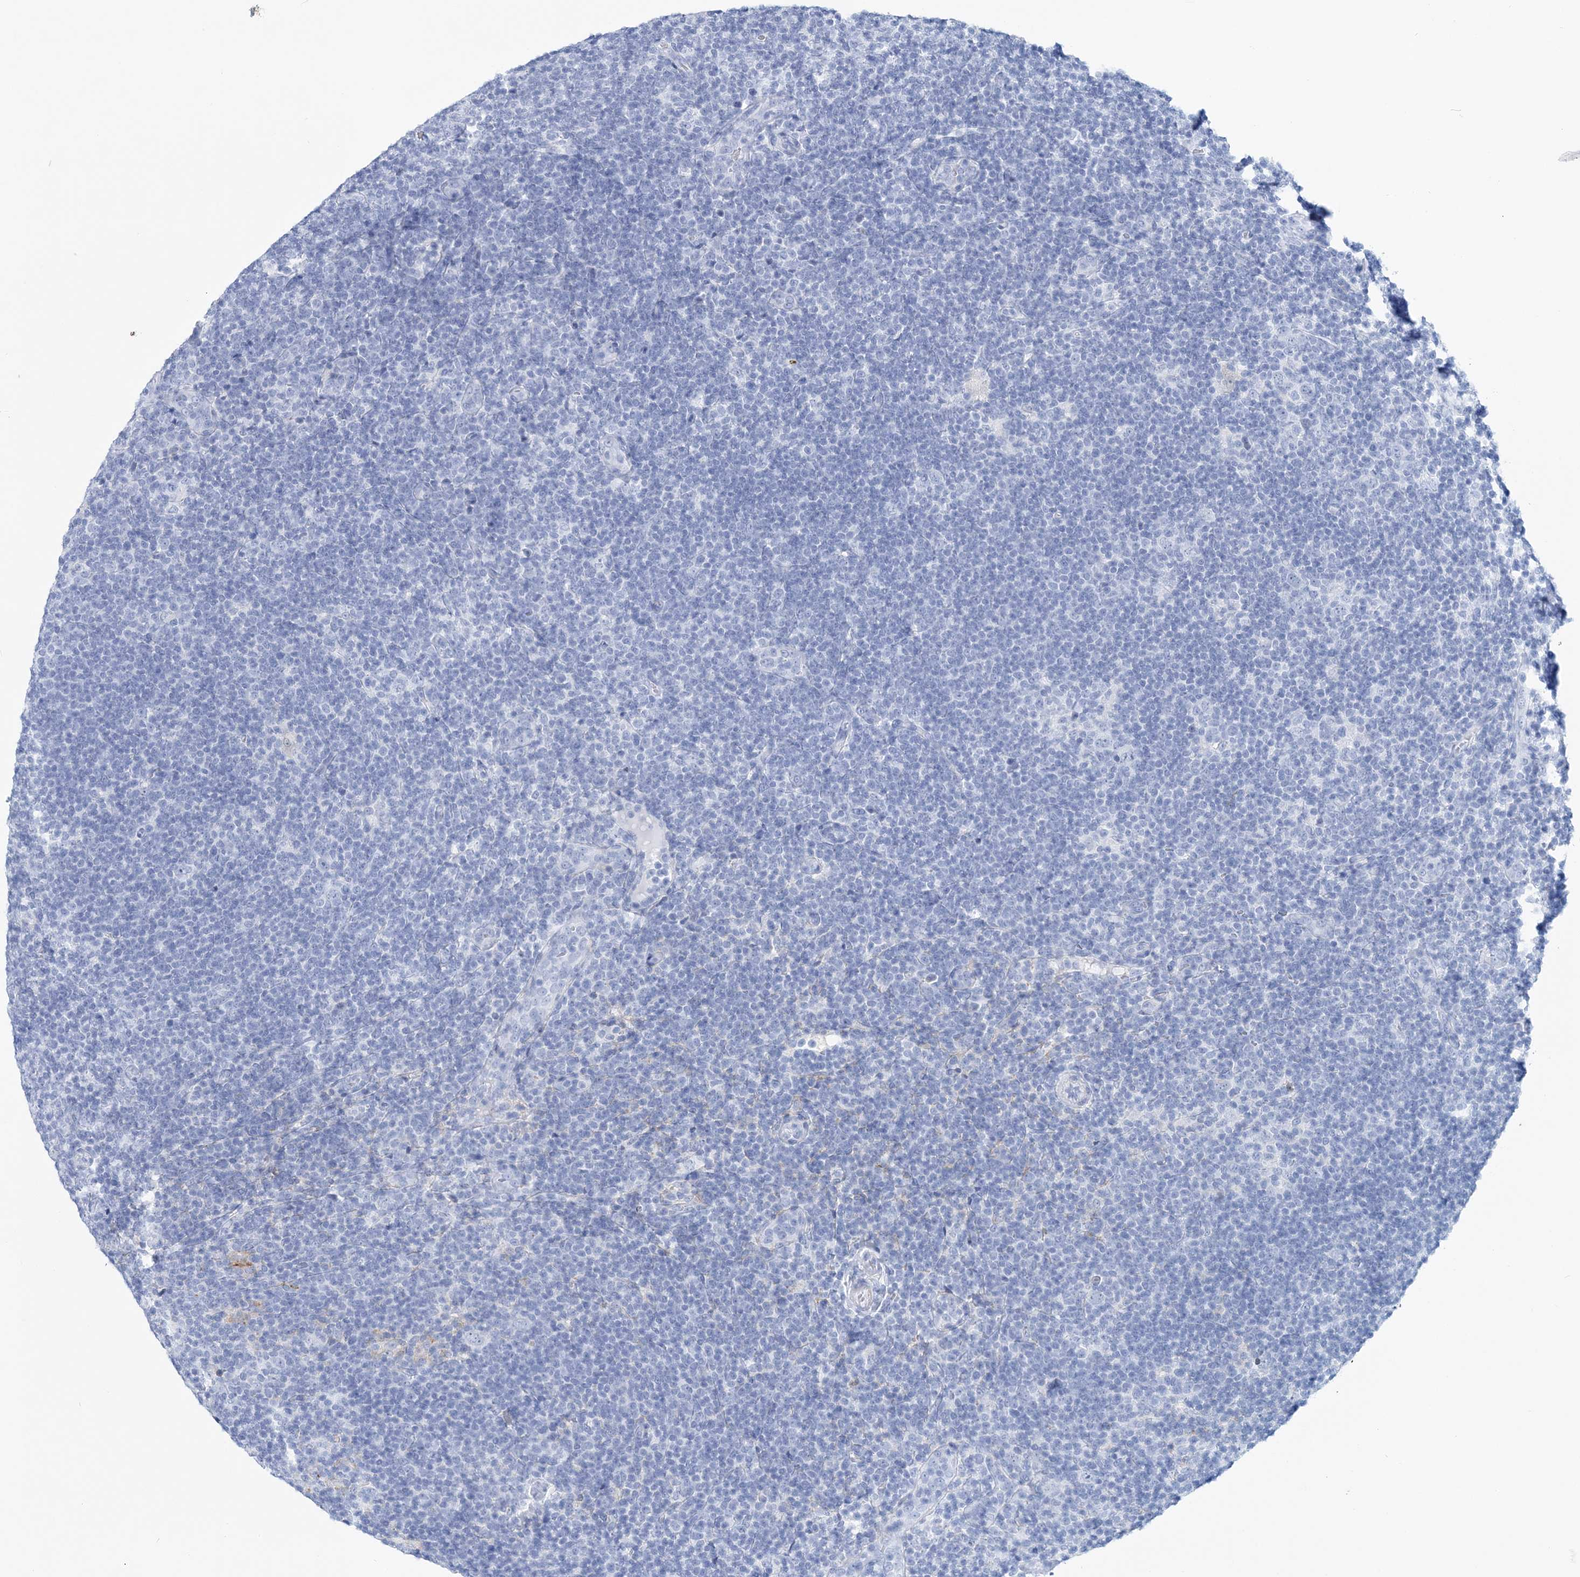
{"staining": {"intensity": "negative", "quantity": "none", "location": "none"}, "tissue": "lymphoma", "cell_type": "Tumor cells", "image_type": "cancer", "snomed": [{"axis": "morphology", "description": "Hodgkin's disease, NOS"}, {"axis": "topography", "description": "Lymph node"}], "caption": "This photomicrograph is of lymphoma stained with immunohistochemistry to label a protein in brown with the nuclei are counter-stained blue. There is no staining in tumor cells.", "gene": "NKX6-1", "patient": {"sex": "female", "age": 57}}